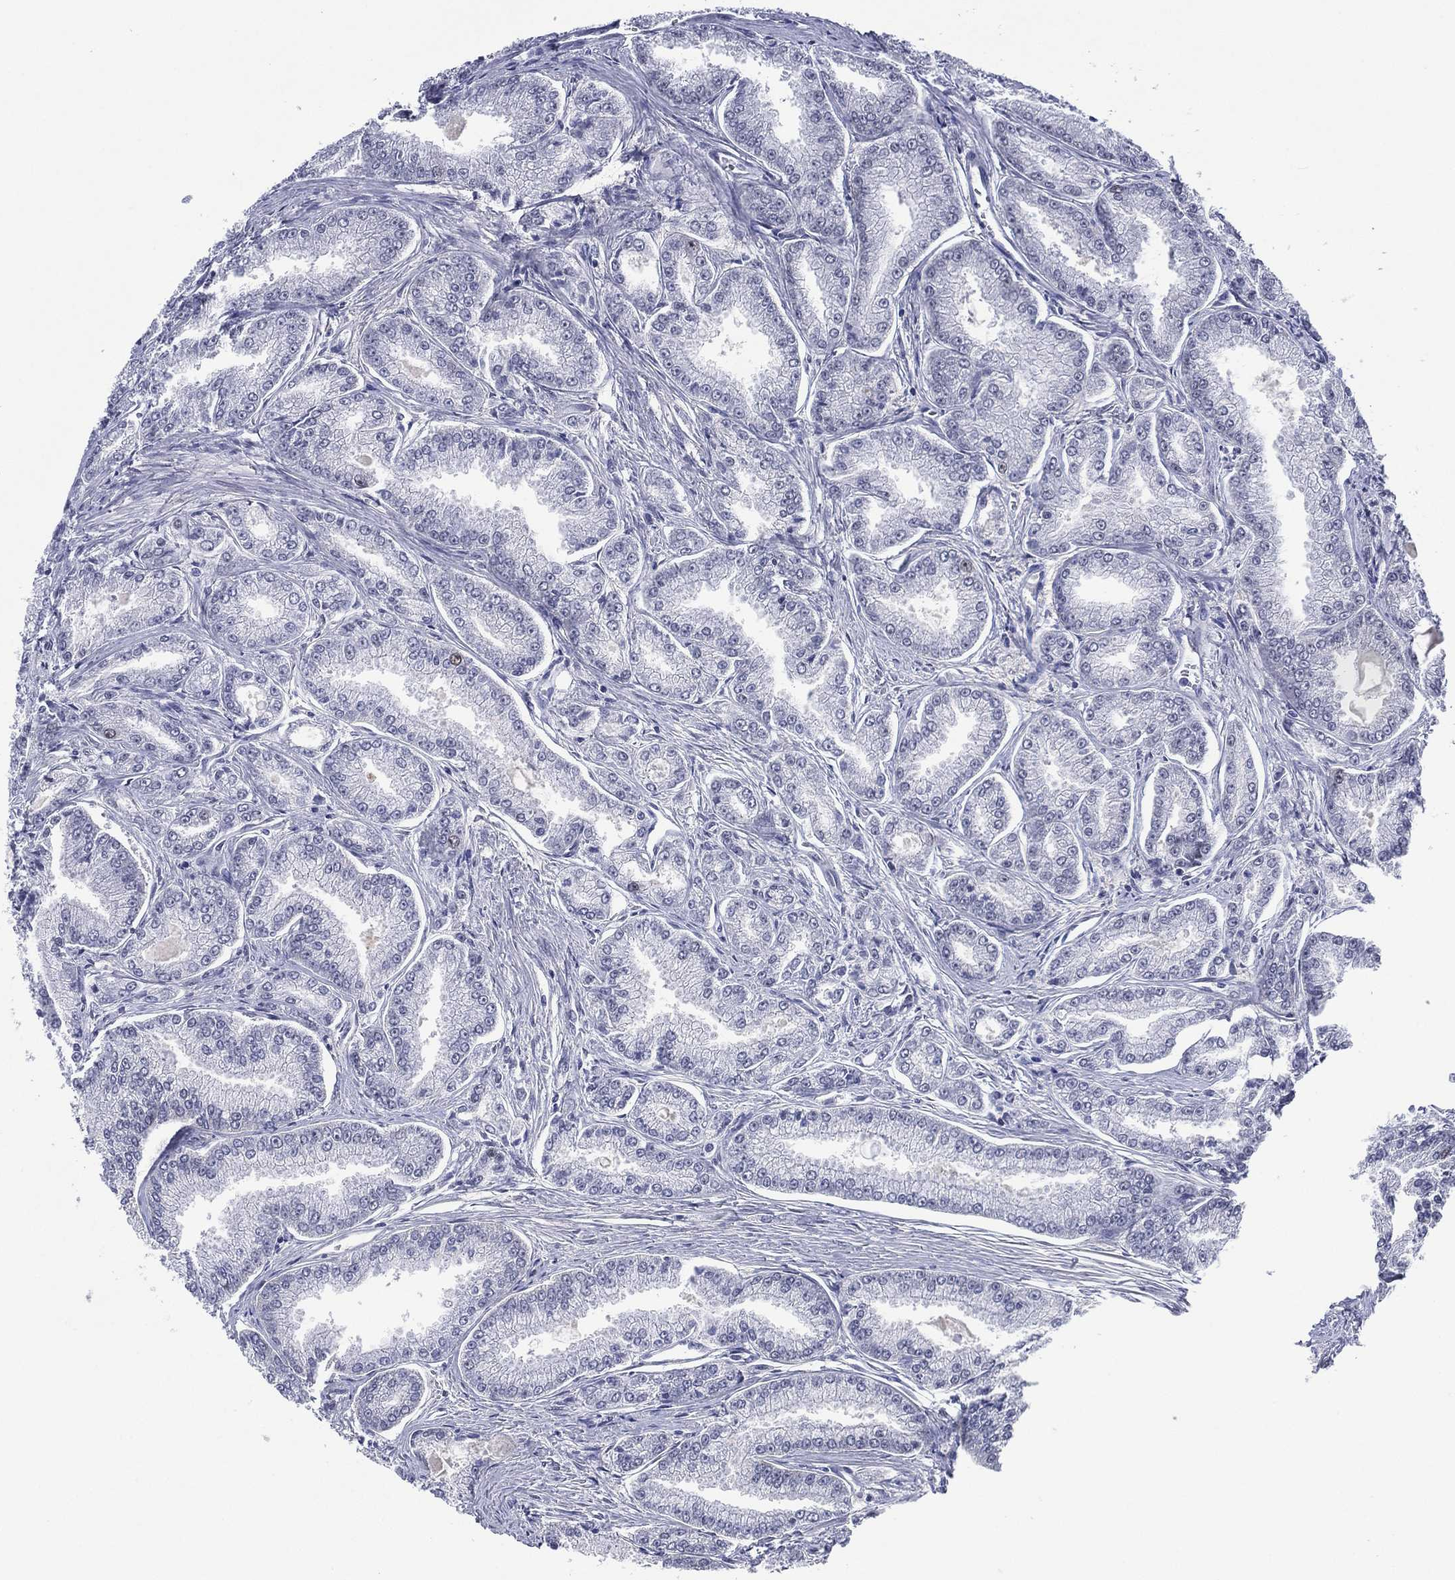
{"staining": {"intensity": "negative", "quantity": "none", "location": "none"}, "tissue": "prostate cancer", "cell_type": "Tumor cells", "image_type": "cancer", "snomed": [{"axis": "morphology", "description": "Adenocarcinoma, NOS"}, {"axis": "morphology", "description": "Adenocarcinoma, High grade"}, {"axis": "topography", "description": "Prostate"}], "caption": "Prostate adenocarcinoma (high-grade) was stained to show a protein in brown. There is no significant positivity in tumor cells.", "gene": "GATA6", "patient": {"sex": "male", "age": 70}}